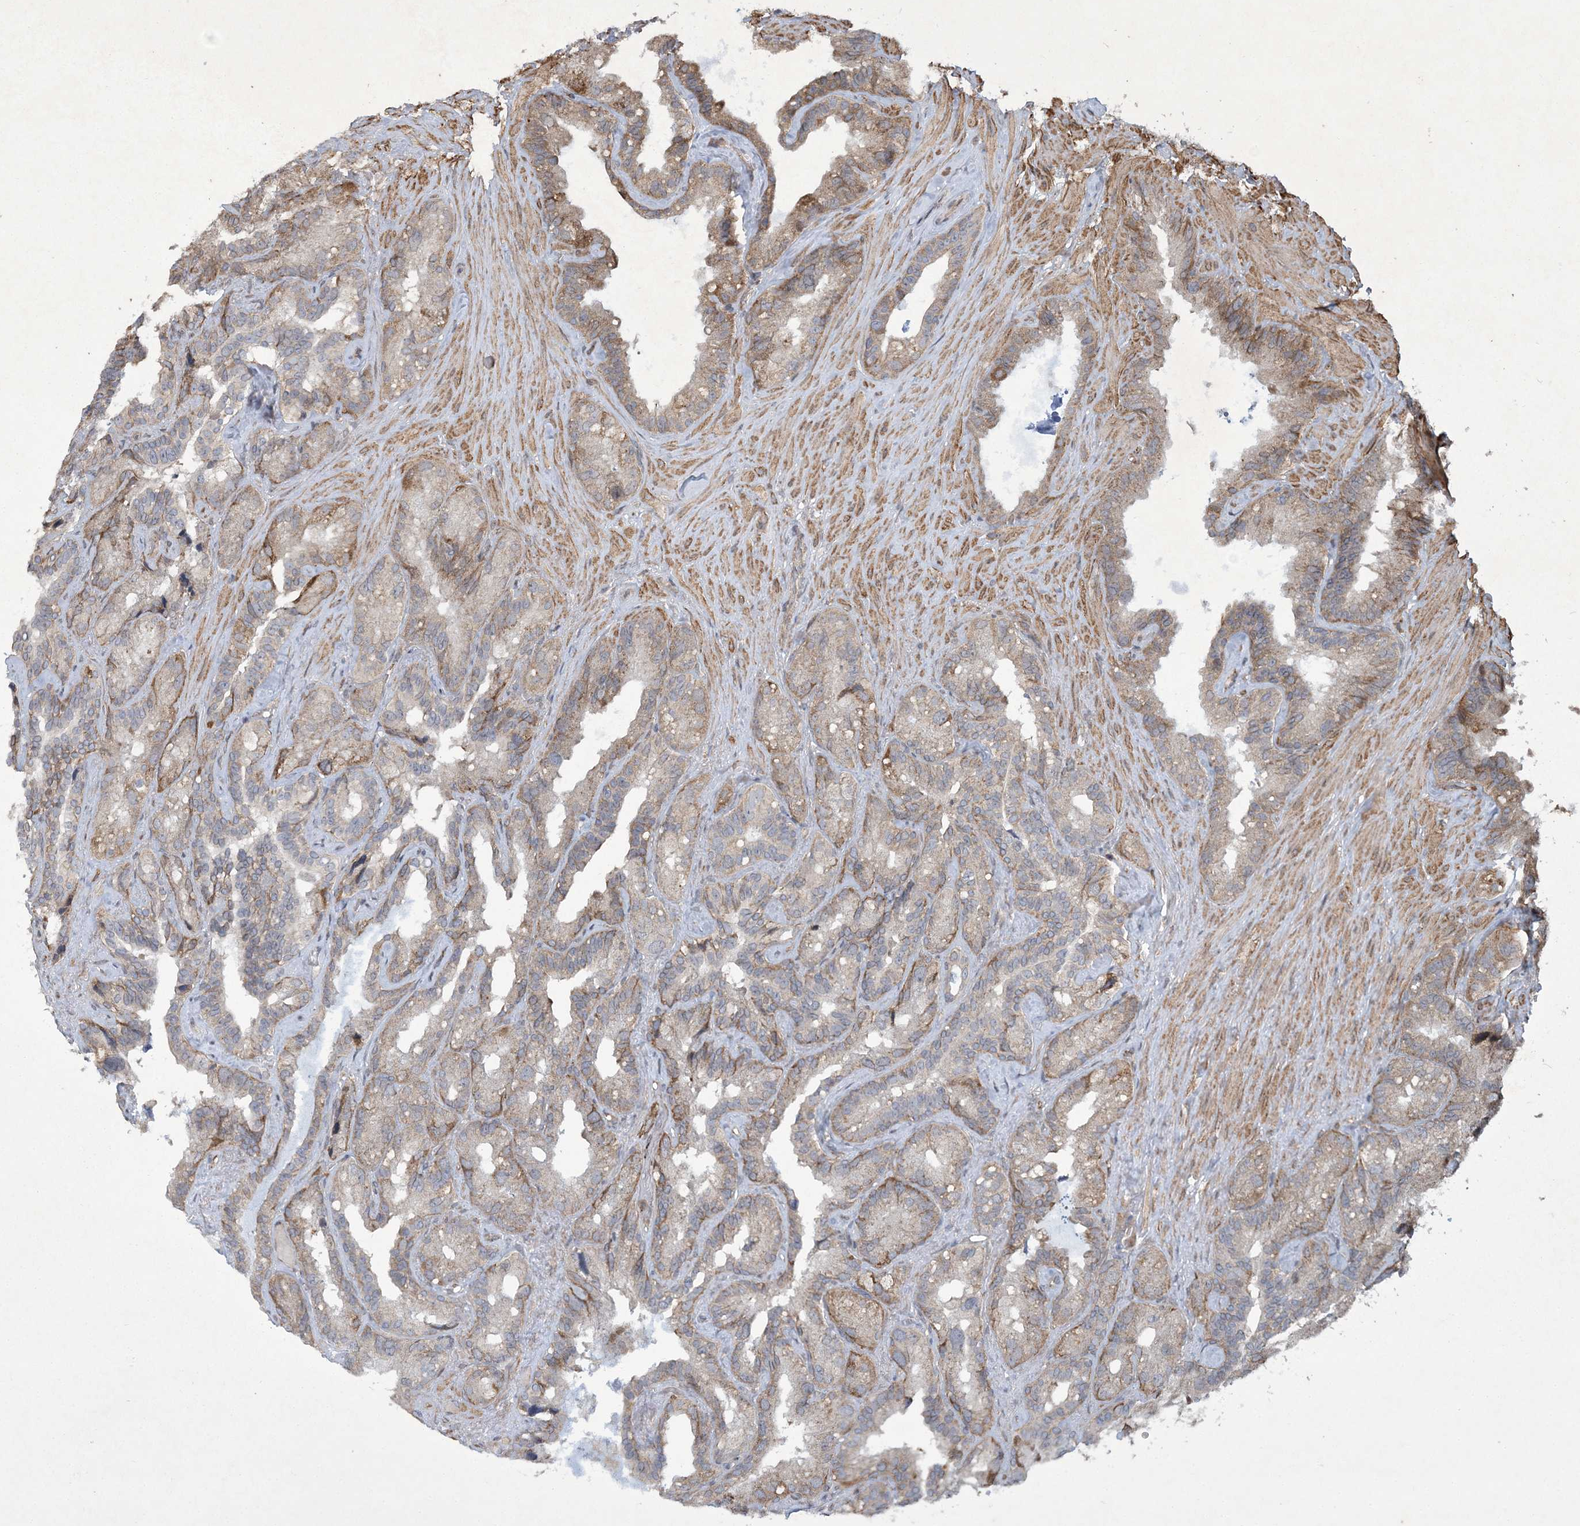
{"staining": {"intensity": "moderate", "quantity": "<25%", "location": "cytoplasmic/membranous"}, "tissue": "seminal vesicle", "cell_type": "Glandular cells", "image_type": "normal", "snomed": [{"axis": "morphology", "description": "Normal tissue, NOS"}, {"axis": "topography", "description": "Prostate"}, {"axis": "topography", "description": "Seminal veicle"}], "caption": "Immunohistochemical staining of unremarkable human seminal vesicle exhibits moderate cytoplasmic/membranous protein positivity in approximately <25% of glandular cells. (DAB (3,3'-diaminobenzidine) = brown stain, brightfield microscopy at high magnification).", "gene": "N4BP2", "patient": {"sex": "male", "age": 68}}